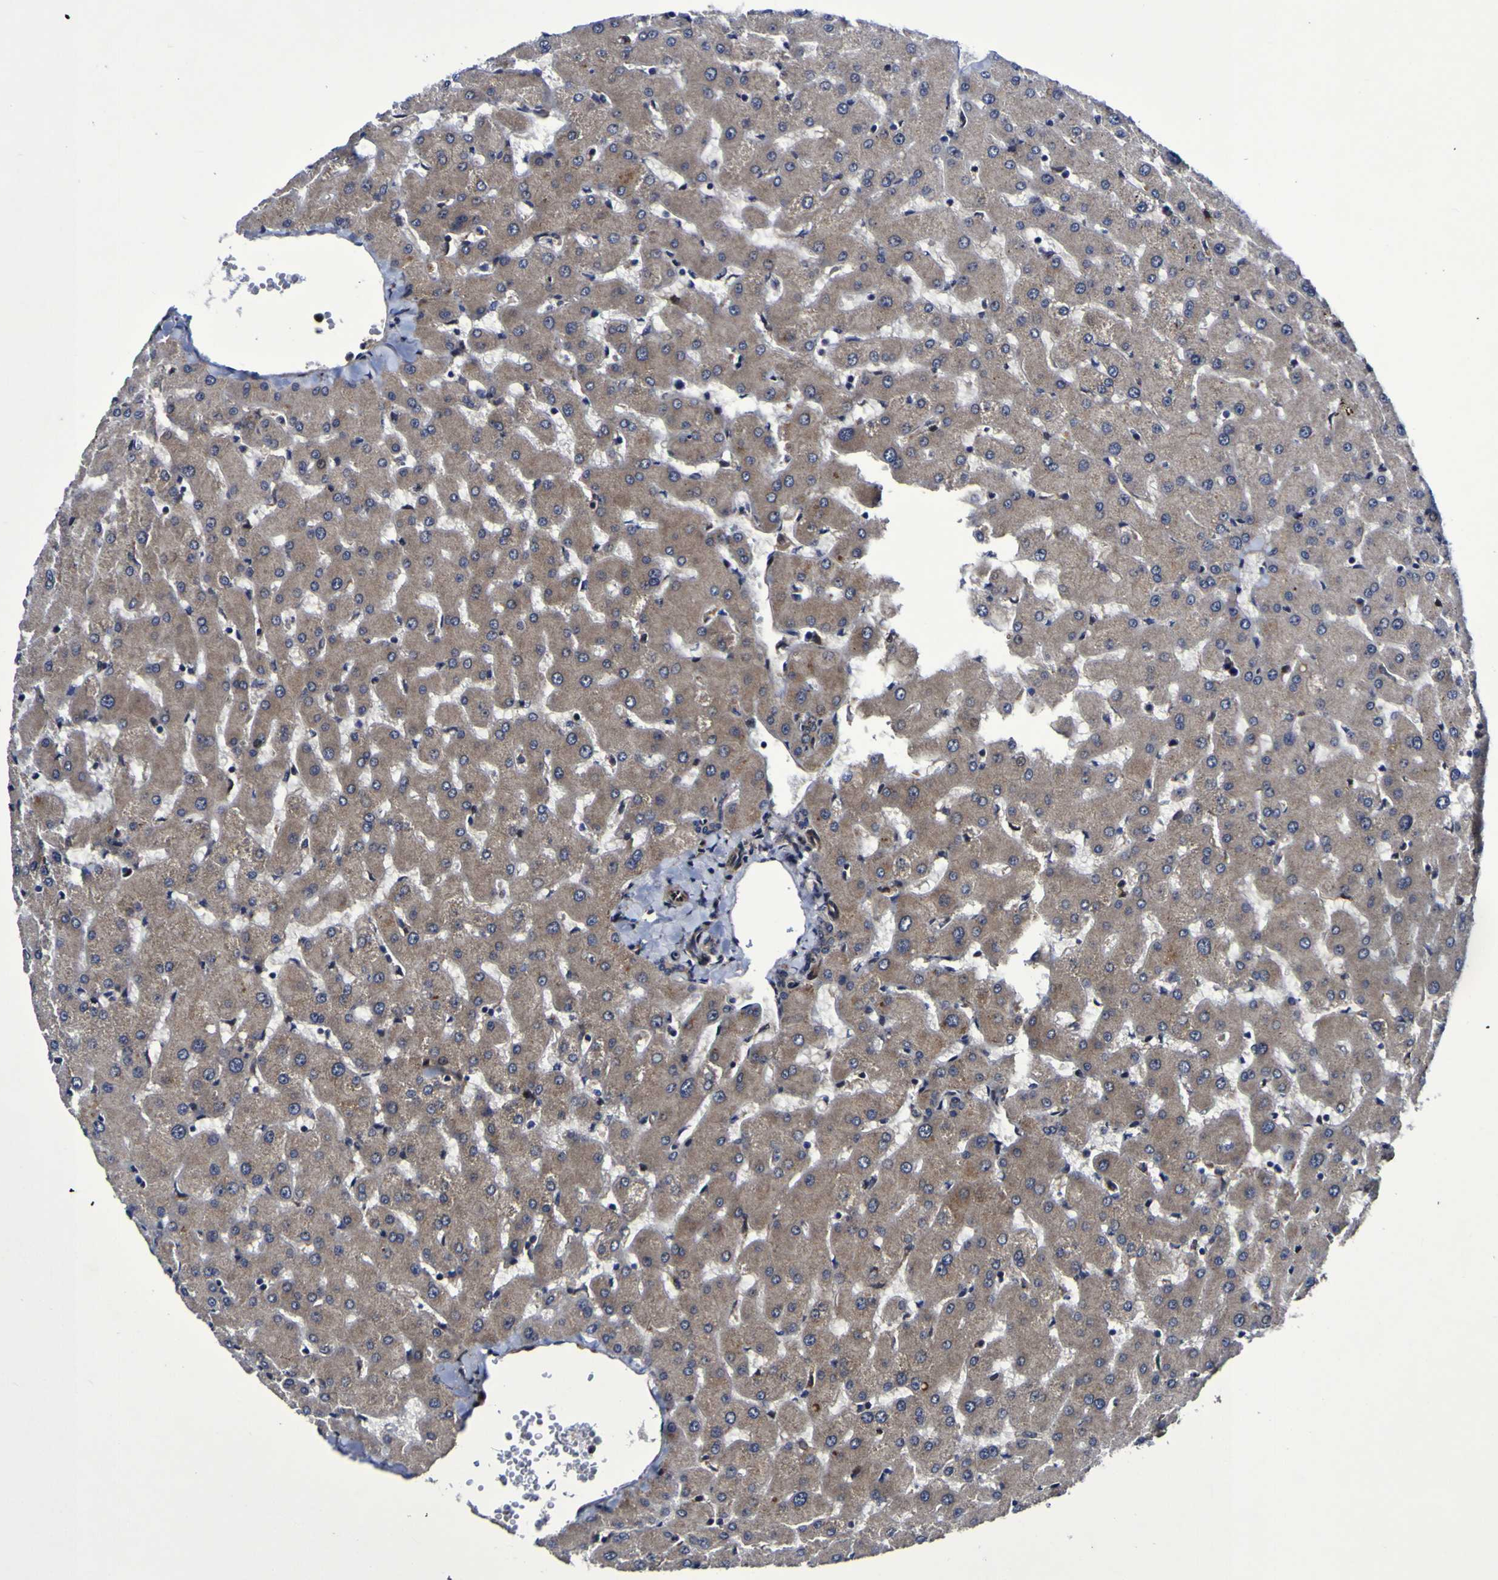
{"staining": {"intensity": "weak", "quantity": ">75%", "location": "cytoplasmic/membranous"}, "tissue": "liver", "cell_type": "Cholangiocytes", "image_type": "normal", "snomed": [{"axis": "morphology", "description": "Normal tissue, NOS"}, {"axis": "topography", "description": "Liver"}], "caption": "Protein expression analysis of normal liver shows weak cytoplasmic/membranous staining in approximately >75% of cholangiocytes.", "gene": "MGLL", "patient": {"sex": "female", "age": 63}}